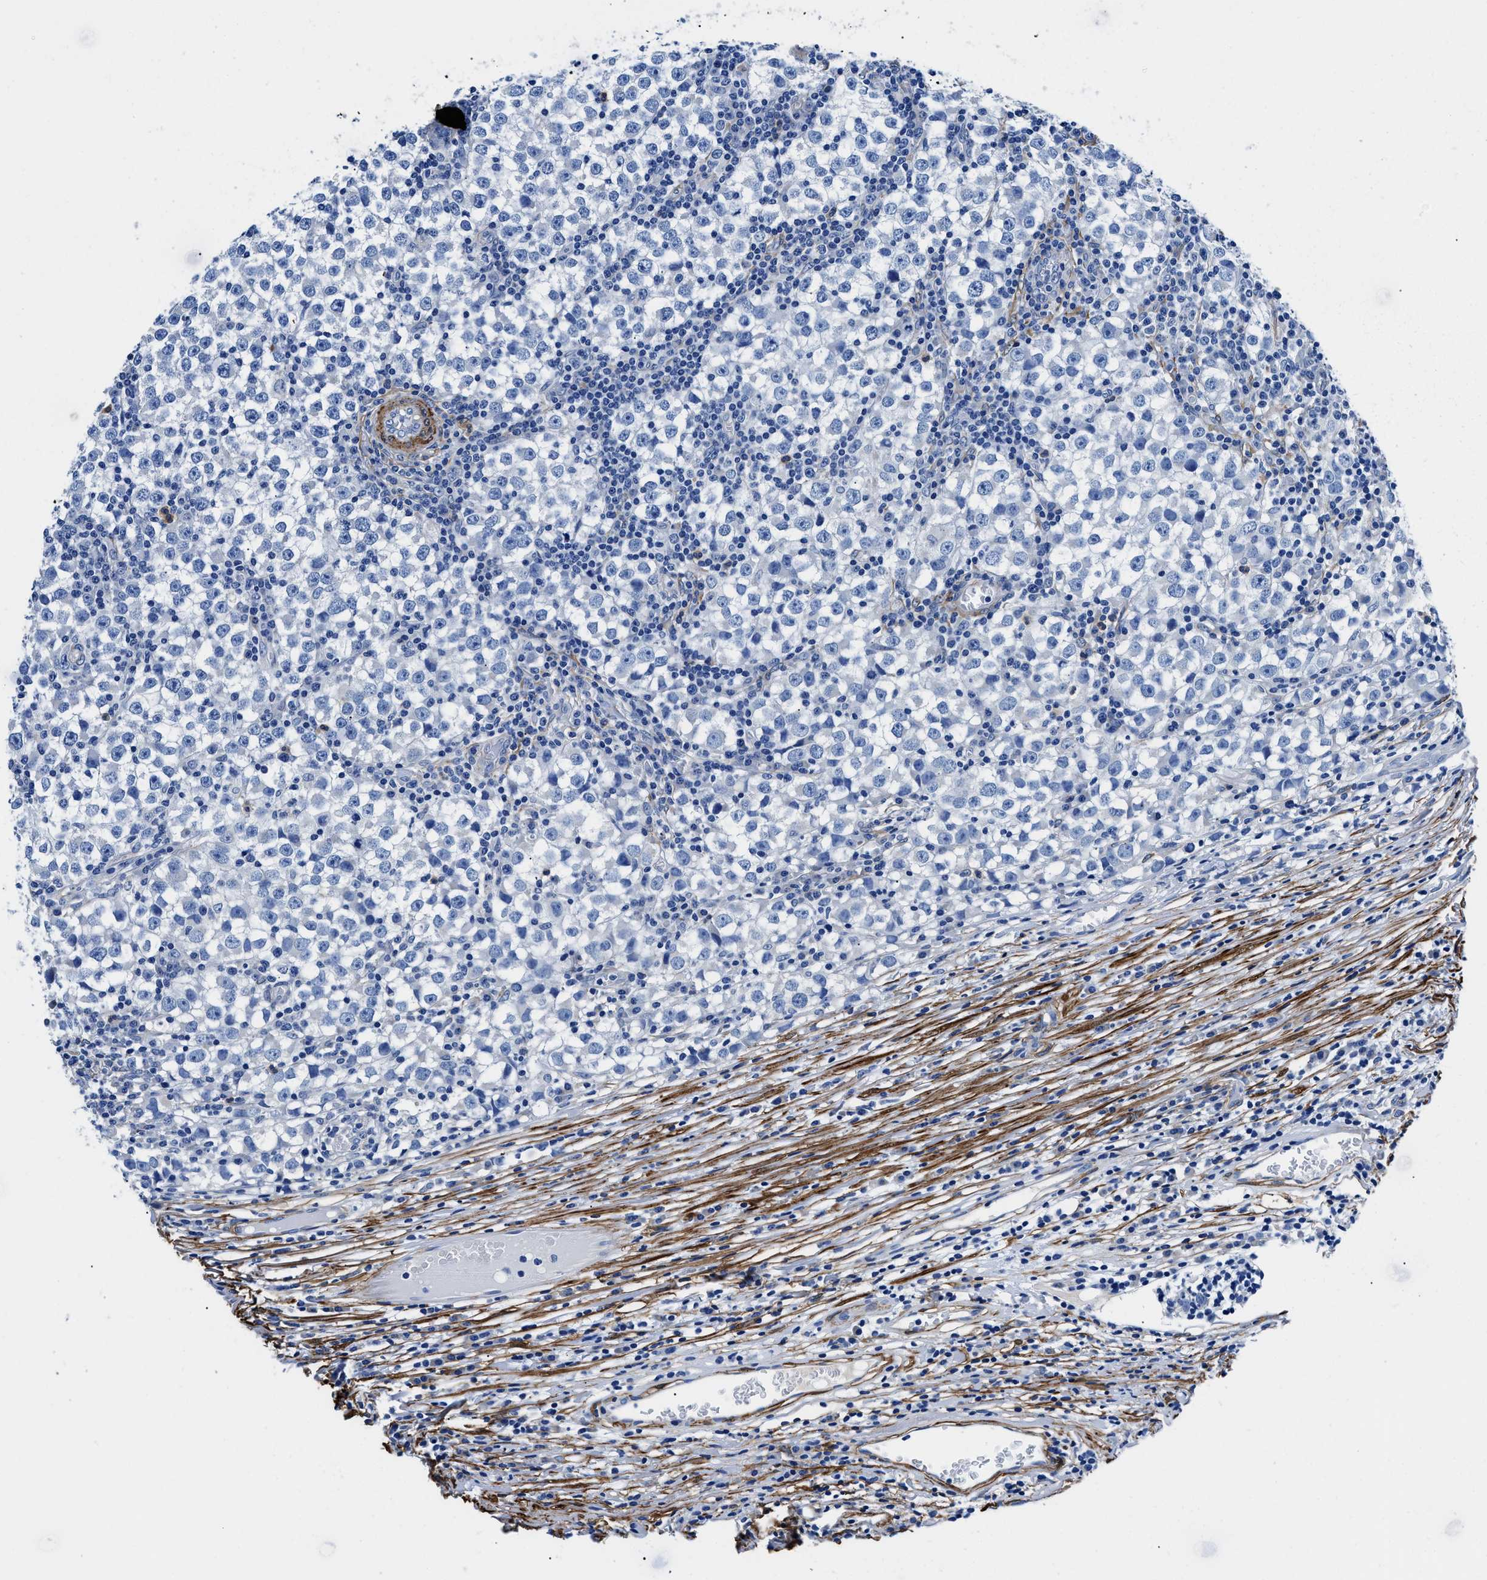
{"staining": {"intensity": "negative", "quantity": "none", "location": "none"}, "tissue": "testis cancer", "cell_type": "Tumor cells", "image_type": "cancer", "snomed": [{"axis": "morphology", "description": "Seminoma, NOS"}, {"axis": "topography", "description": "Testis"}], "caption": "The image exhibits no significant positivity in tumor cells of testis cancer (seminoma).", "gene": "TEX261", "patient": {"sex": "male", "age": 65}}